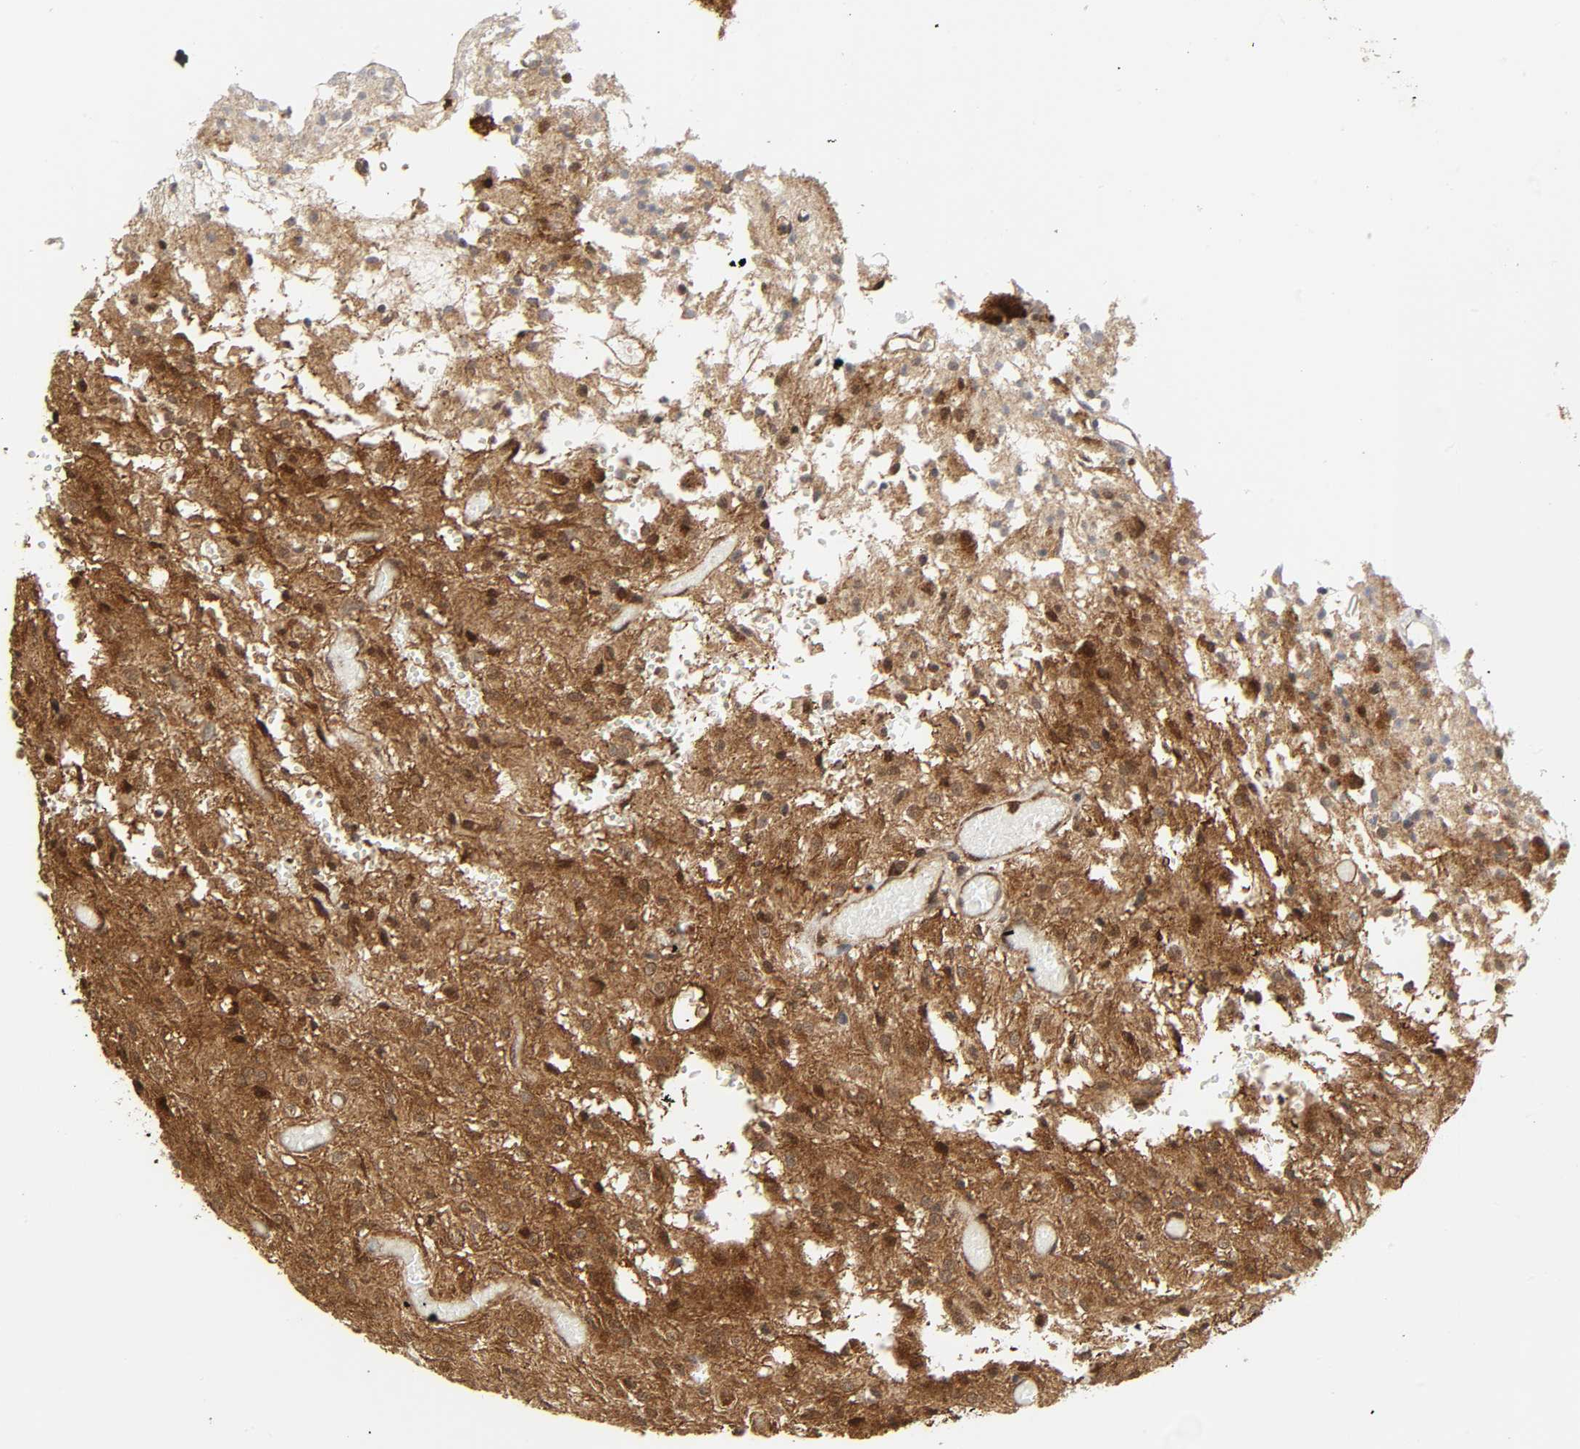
{"staining": {"intensity": "moderate", "quantity": "<25%", "location": "cytoplasmic/membranous,nuclear"}, "tissue": "glioma", "cell_type": "Tumor cells", "image_type": "cancer", "snomed": [{"axis": "morphology", "description": "Glioma, malignant, High grade"}, {"axis": "topography", "description": "Brain"}], "caption": "Immunohistochemistry (IHC) photomicrograph of neoplastic tissue: malignant glioma (high-grade) stained using IHC demonstrates low levels of moderate protein expression localized specifically in the cytoplasmic/membranous and nuclear of tumor cells, appearing as a cytoplasmic/membranous and nuclear brown color.", "gene": "MAPK1", "patient": {"sex": "female", "age": 59}}